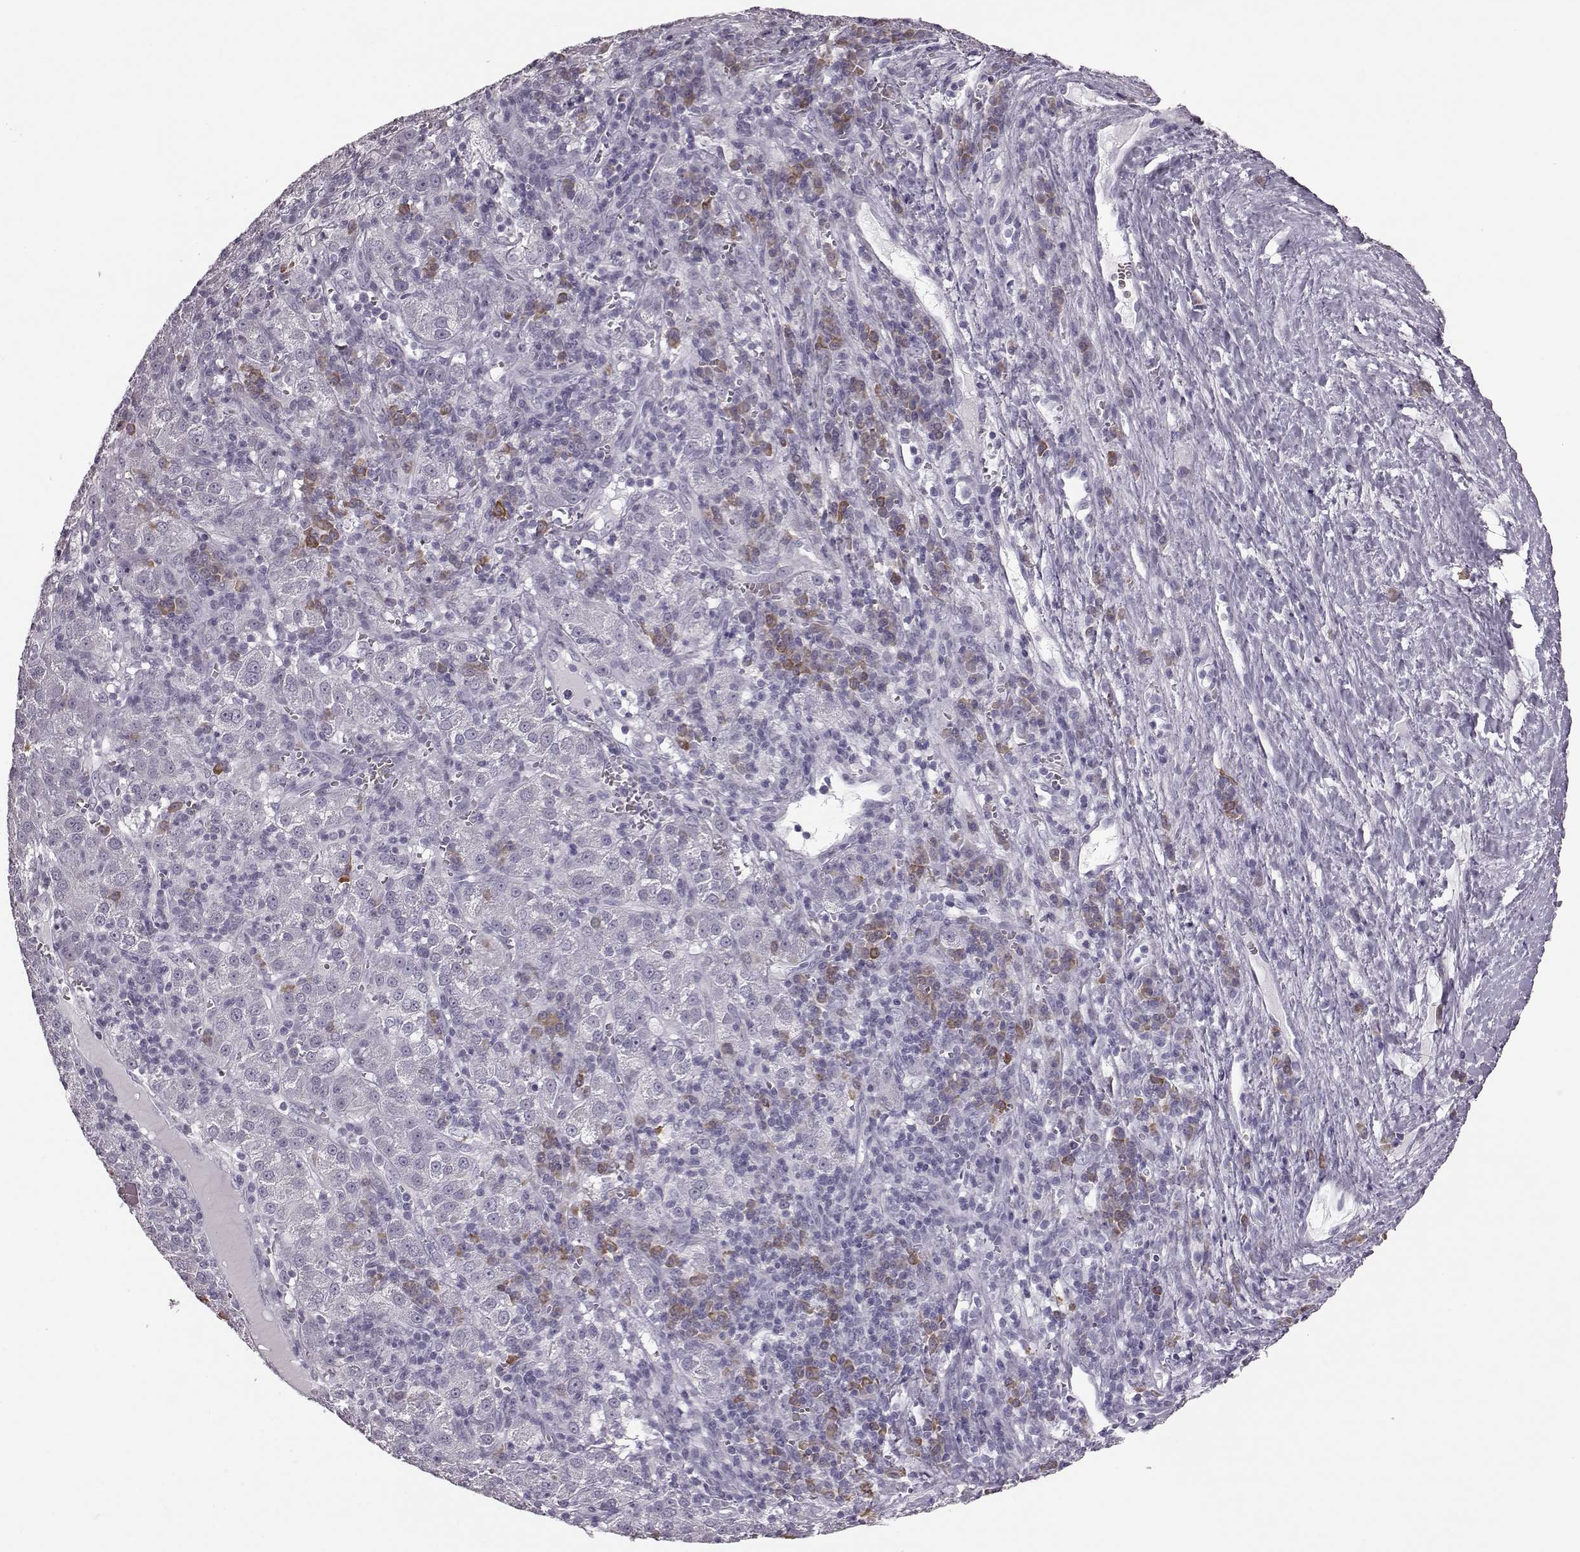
{"staining": {"intensity": "negative", "quantity": "none", "location": "none"}, "tissue": "liver cancer", "cell_type": "Tumor cells", "image_type": "cancer", "snomed": [{"axis": "morphology", "description": "Carcinoma, Hepatocellular, NOS"}, {"axis": "topography", "description": "Liver"}], "caption": "Immunohistochemistry photomicrograph of human liver cancer (hepatocellular carcinoma) stained for a protein (brown), which reveals no positivity in tumor cells.", "gene": "JSRP1", "patient": {"sex": "female", "age": 60}}